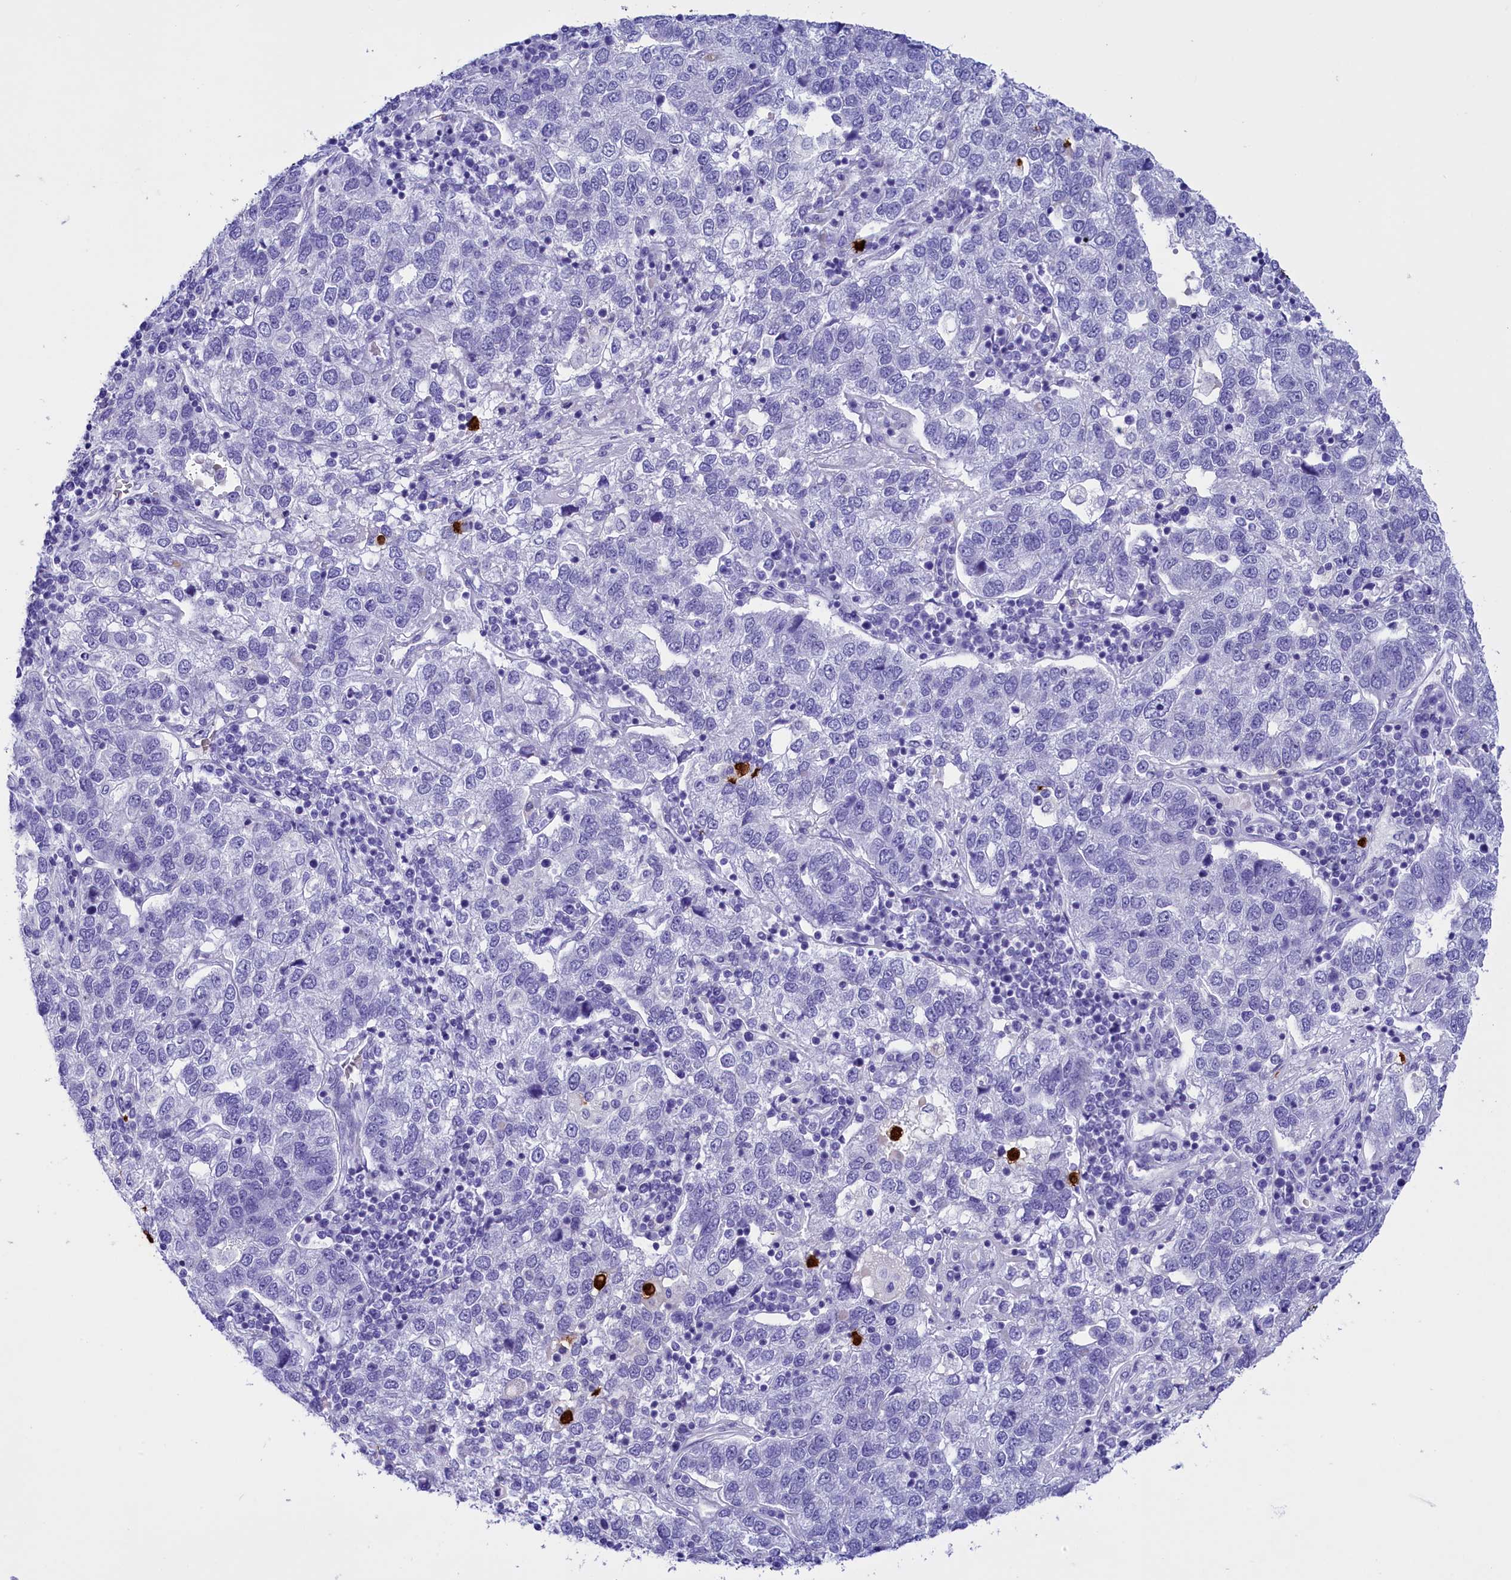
{"staining": {"intensity": "negative", "quantity": "none", "location": "none"}, "tissue": "pancreatic cancer", "cell_type": "Tumor cells", "image_type": "cancer", "snomed": [{"axis": "morphology", "description": "Adenocarcinoma, NOS"}, {"axis": "topography", "description": "Pancreas"}], "caption": "Histopathology image shows no significant protein expression in tumor cells of pancreatic adenocarcinoma.", "gene": "CLC", "patient": {"sex": "female", "age": 61}}